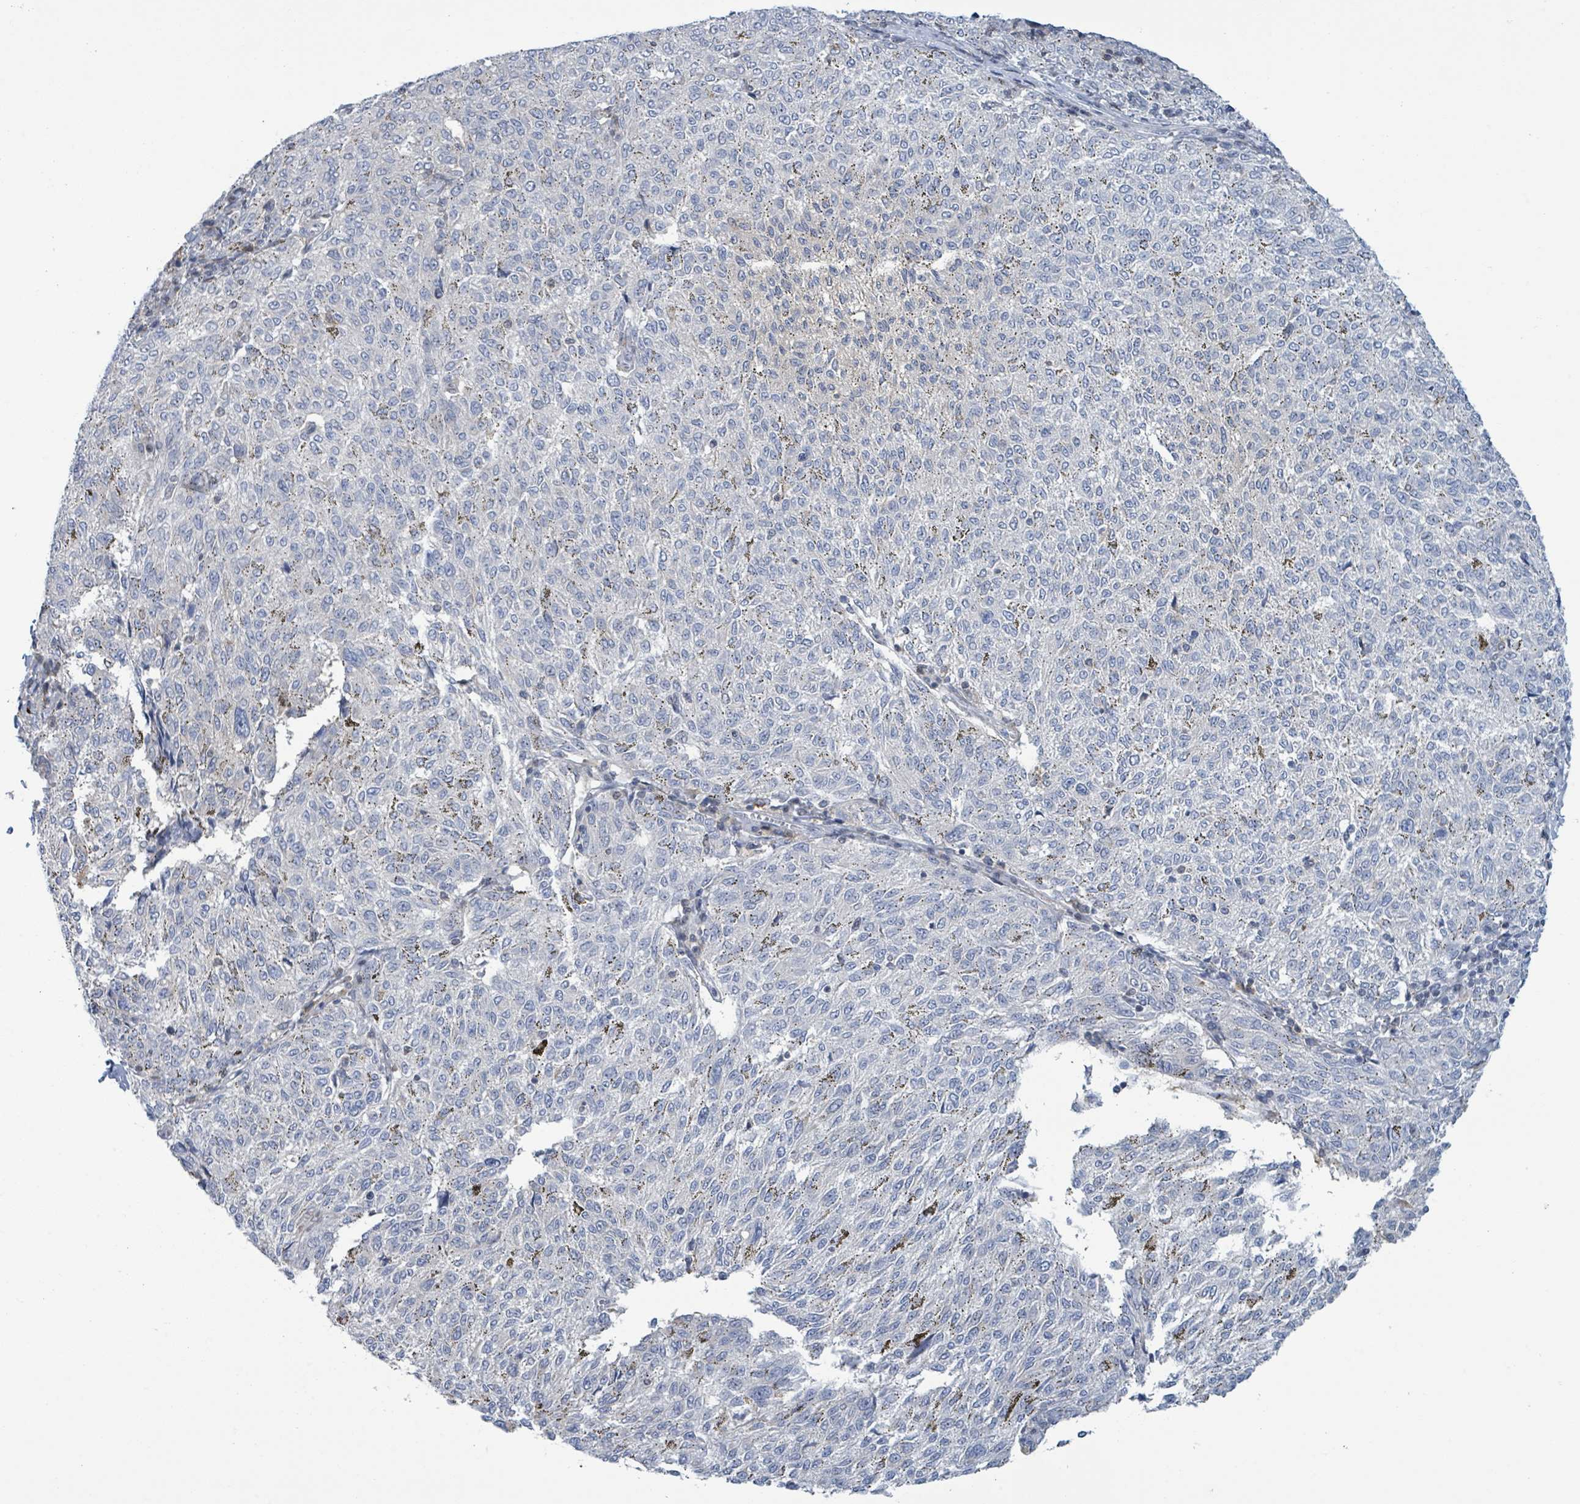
{"staining": {"intensity": "negative", "quantity": "none", "location": "none"}, "tissue": "melanoma", "cell_type": "Tumor cells", "image_type": "cancer", "snomed": [{"axis": "morphology", "description": "Malignant melanoma, NOS"}, {"axis": "topography", "description": "Skin"}], "caption": "DAB (3,3'-diaminobenzidine) immunohistochemical staining of malignant melanoma displays no significant expression in tumor cells.", "gene": "DGKZ", "patient": {"sex": "female", "age": 72}}